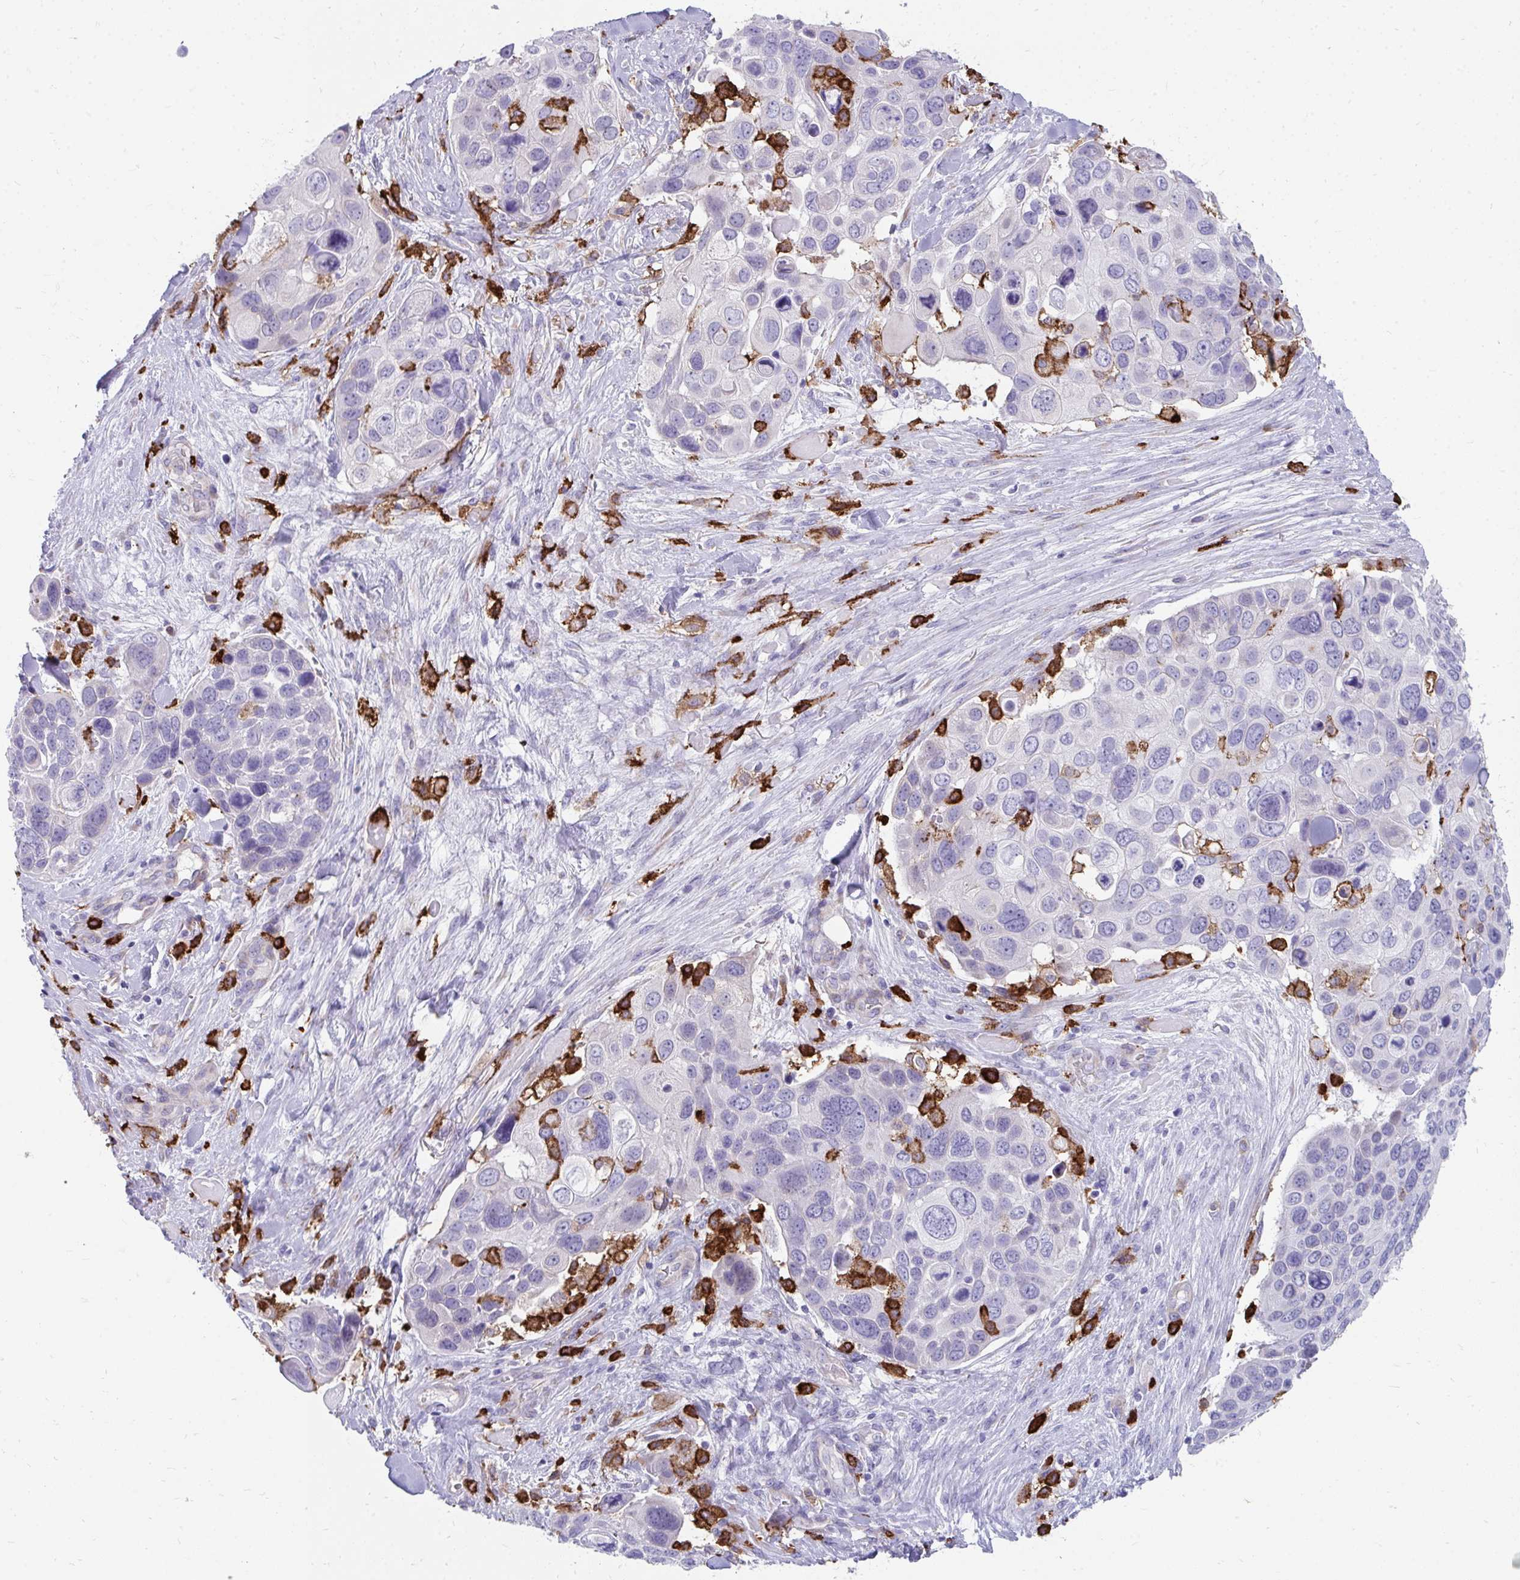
{"staining": {"intensity": "negative", "quantity": "none", "location": "none"}, "tissue": "skin cancer", "cell_type": "Tumor cells", "image_type": "cancer", "snomed": [{"axis": "morphology", "description": "Basal cell carcinoma"}, {"axis": "topography", "description": "Skin"}], "caption": "A high-resolution histopathology image shows immunohistochemistry staining of skin cancer (basal cell carcinoma), which exhibits no significant staining in tumor cells. (Immunohistochemistry, brightfield microscopy, high magnification).", "gene": "CD163", "patient": {"sex": "female", "age": 74}}